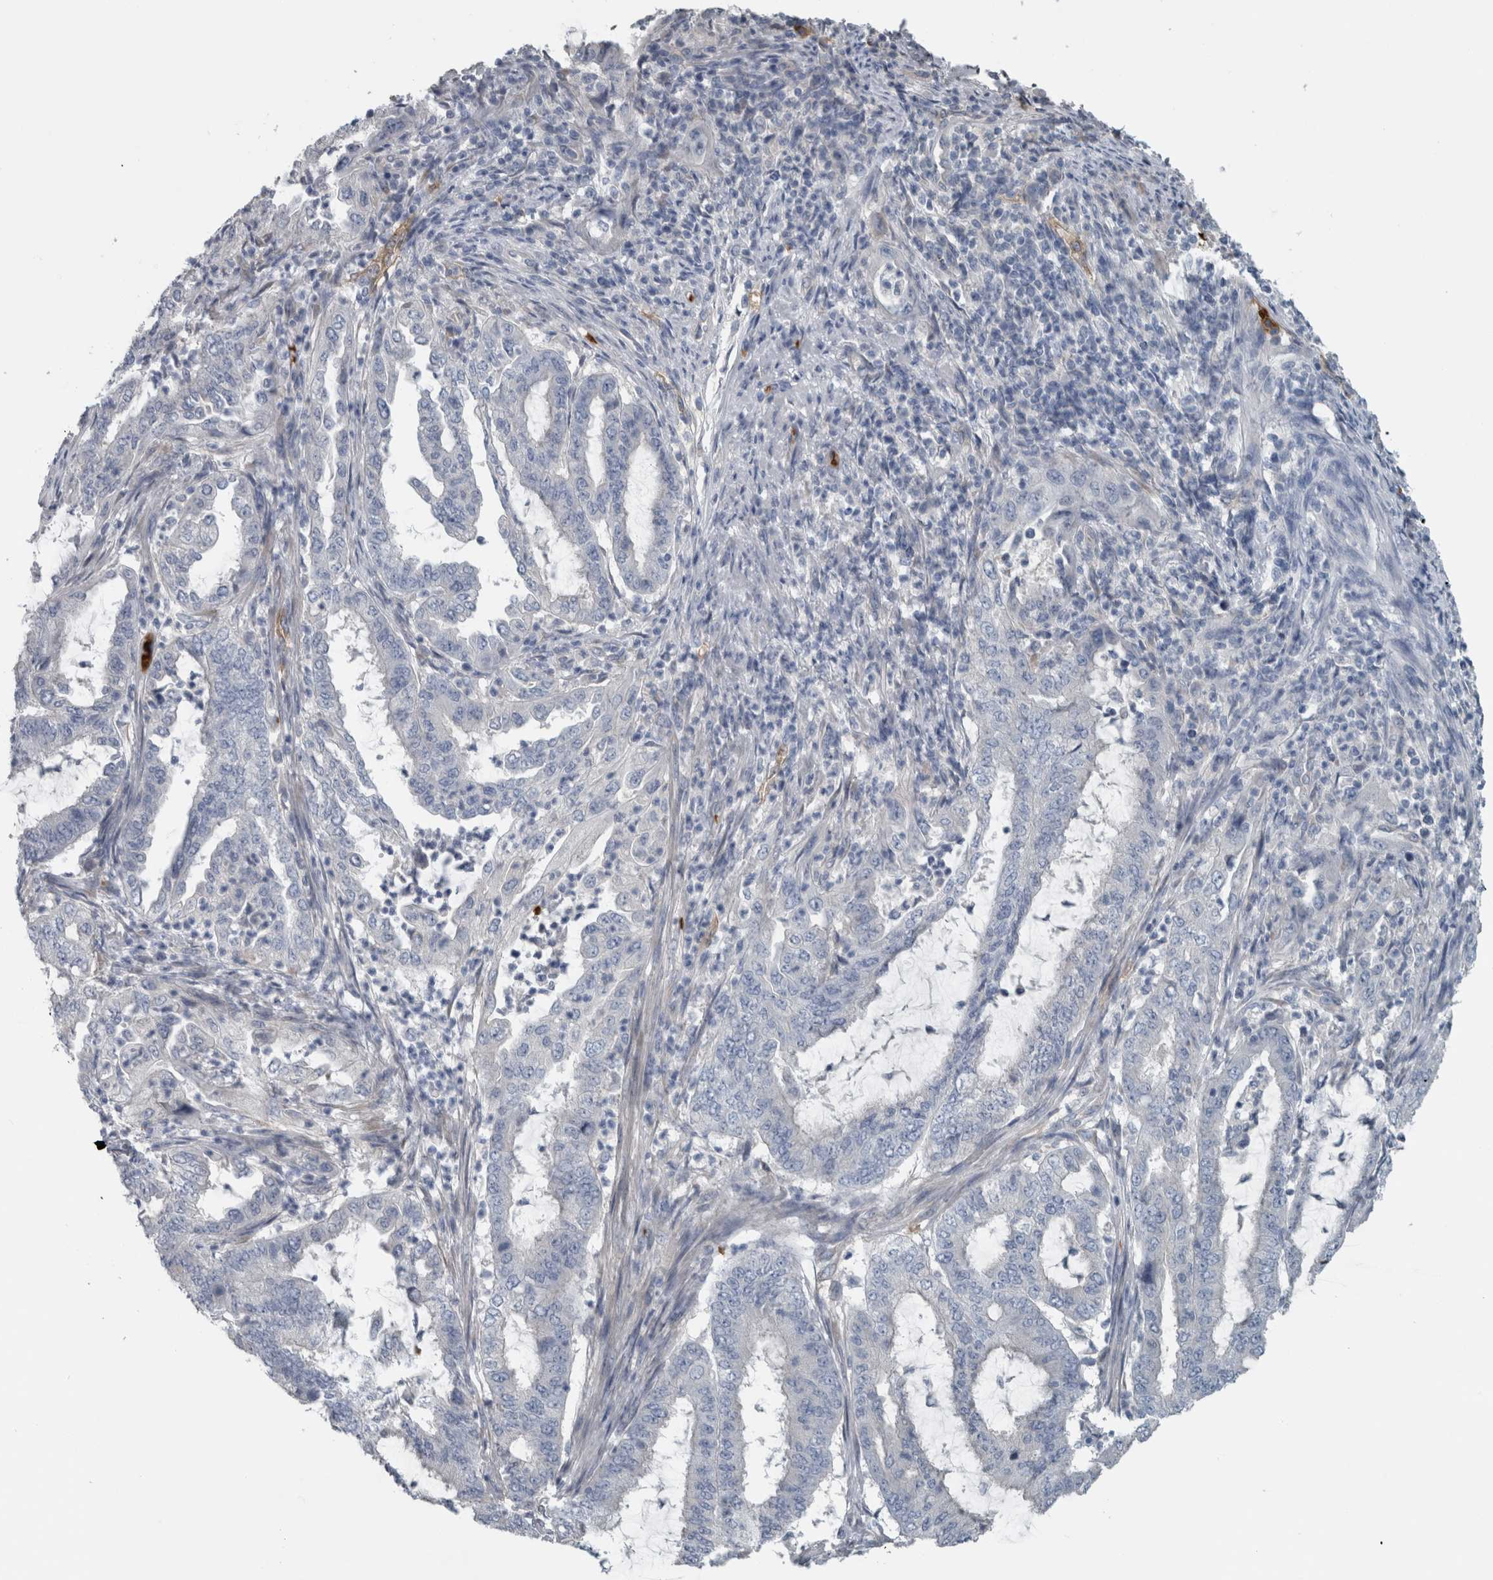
{"staining": {"intensity": "negative", "quantity": "none", "location": "none"}, "tissue": "endometrial cancer", "cell_type": "Tumor cells", "image_type": "cancer", "snomed": [{"axis": "morphology", "description": "Adenocarcinoma, NOS"}, {"axis": "topography", "description": "Endometrium"}], "caption": "Tumor cells show no significant protein positivity in adenocarcinoma (endometrial). (Stains: DAB immunohistochemistry with hematoxylin counter stain, Microscopy: brightfield microscopy at high magnification).", "gene": "SH3GL2", "patient": {"sex": "female", "age": 51}}